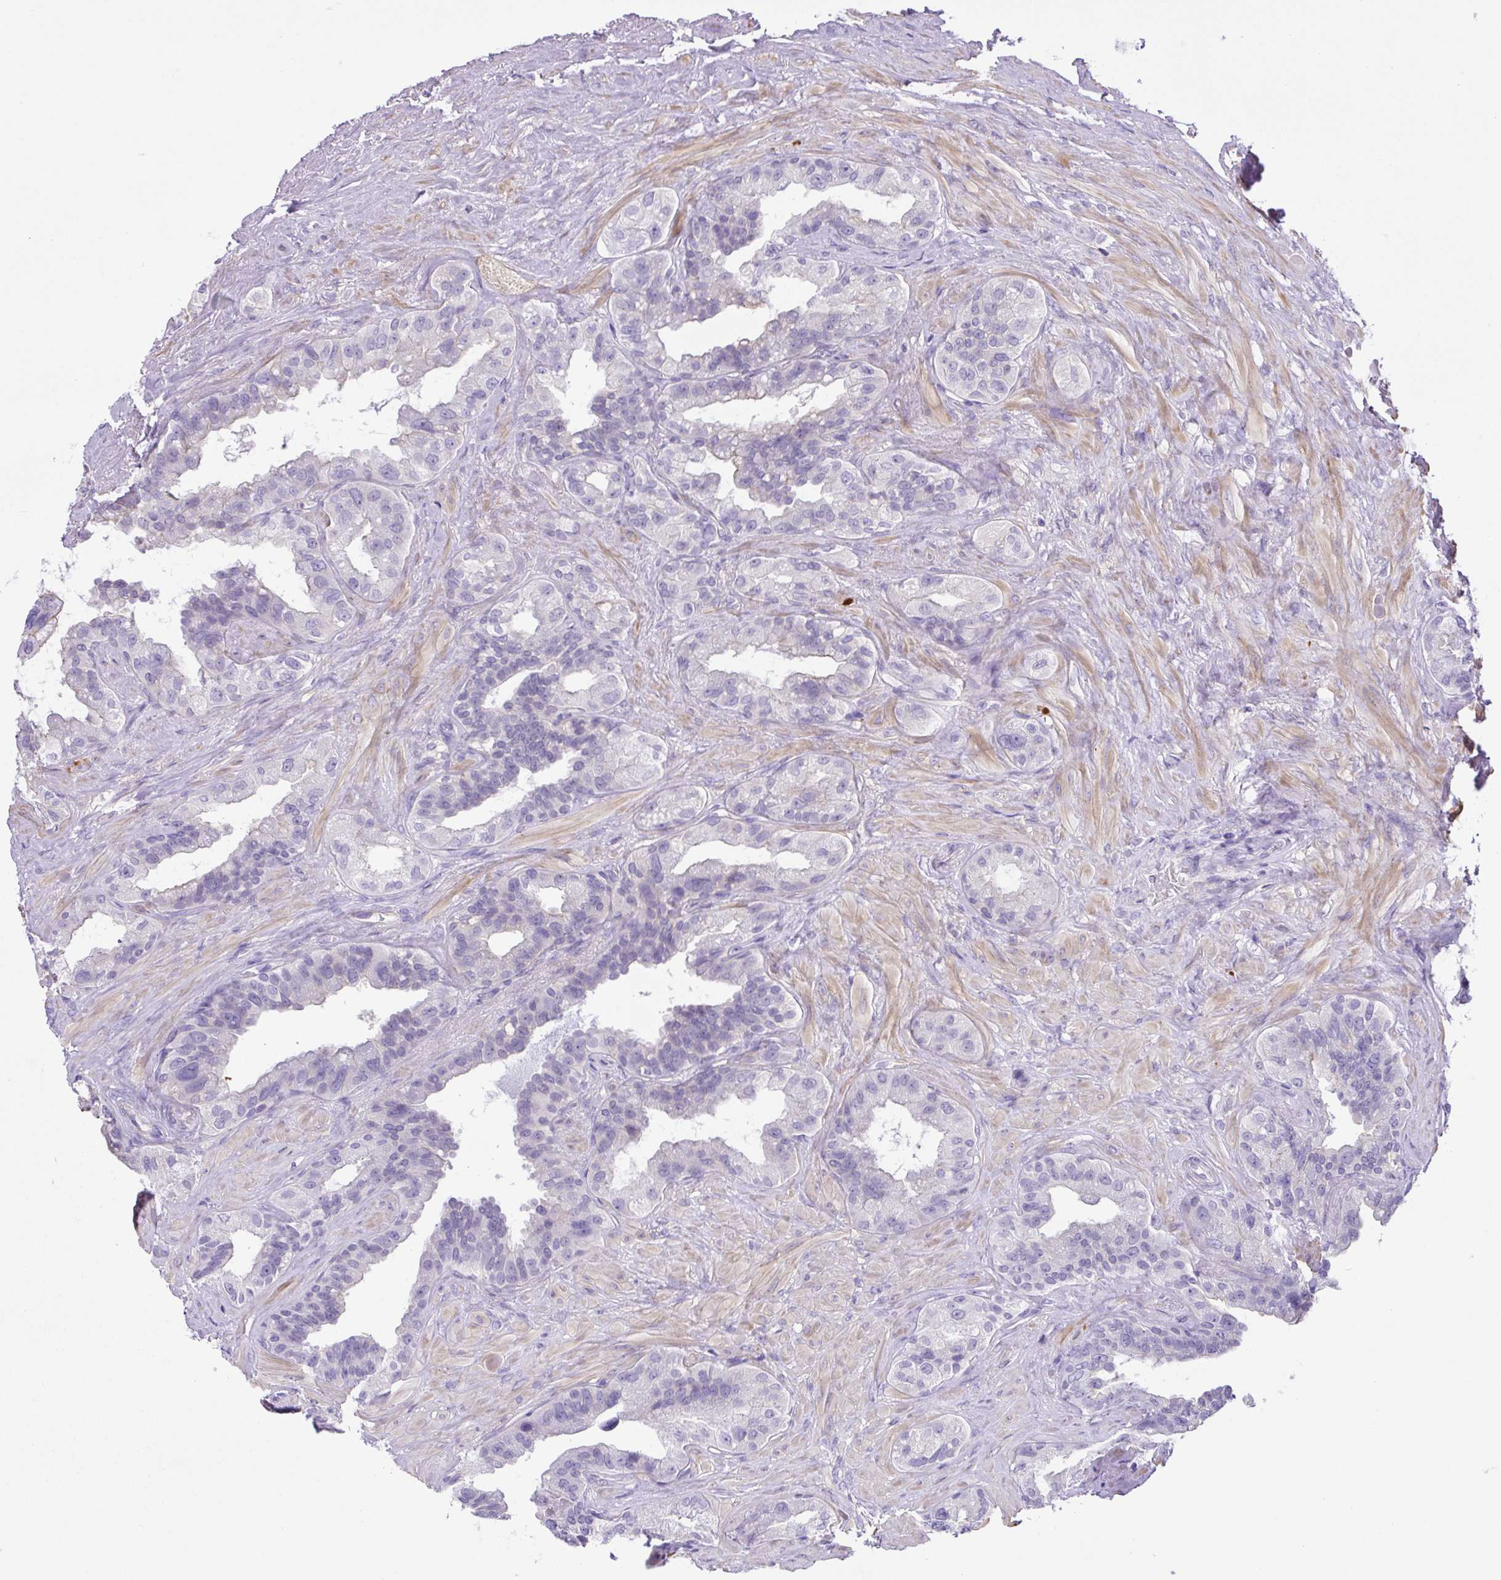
{"staining": {"intensity": "negative", "quantity": "none", "location": "none"}, "tissue": "seminal vesicle", "cell_type": "Glandular cells", "image_type": "normal", "snomed": [{"axis": "morphology", "description": "Normal tissue, NOS"}, {"axis": "topography", "description": "Seminal veicle"}, {"axis": "topography", "description": "Peripheral nerve tissue"}], "caption": "DAB (3,3'-diaminobenzidine) immunohistochemical staining of benign seminal vesicle exhibits no significant expression in glandular cells.", "gene": "NPTN", "patient": {"sex": "male", "age": 76}}